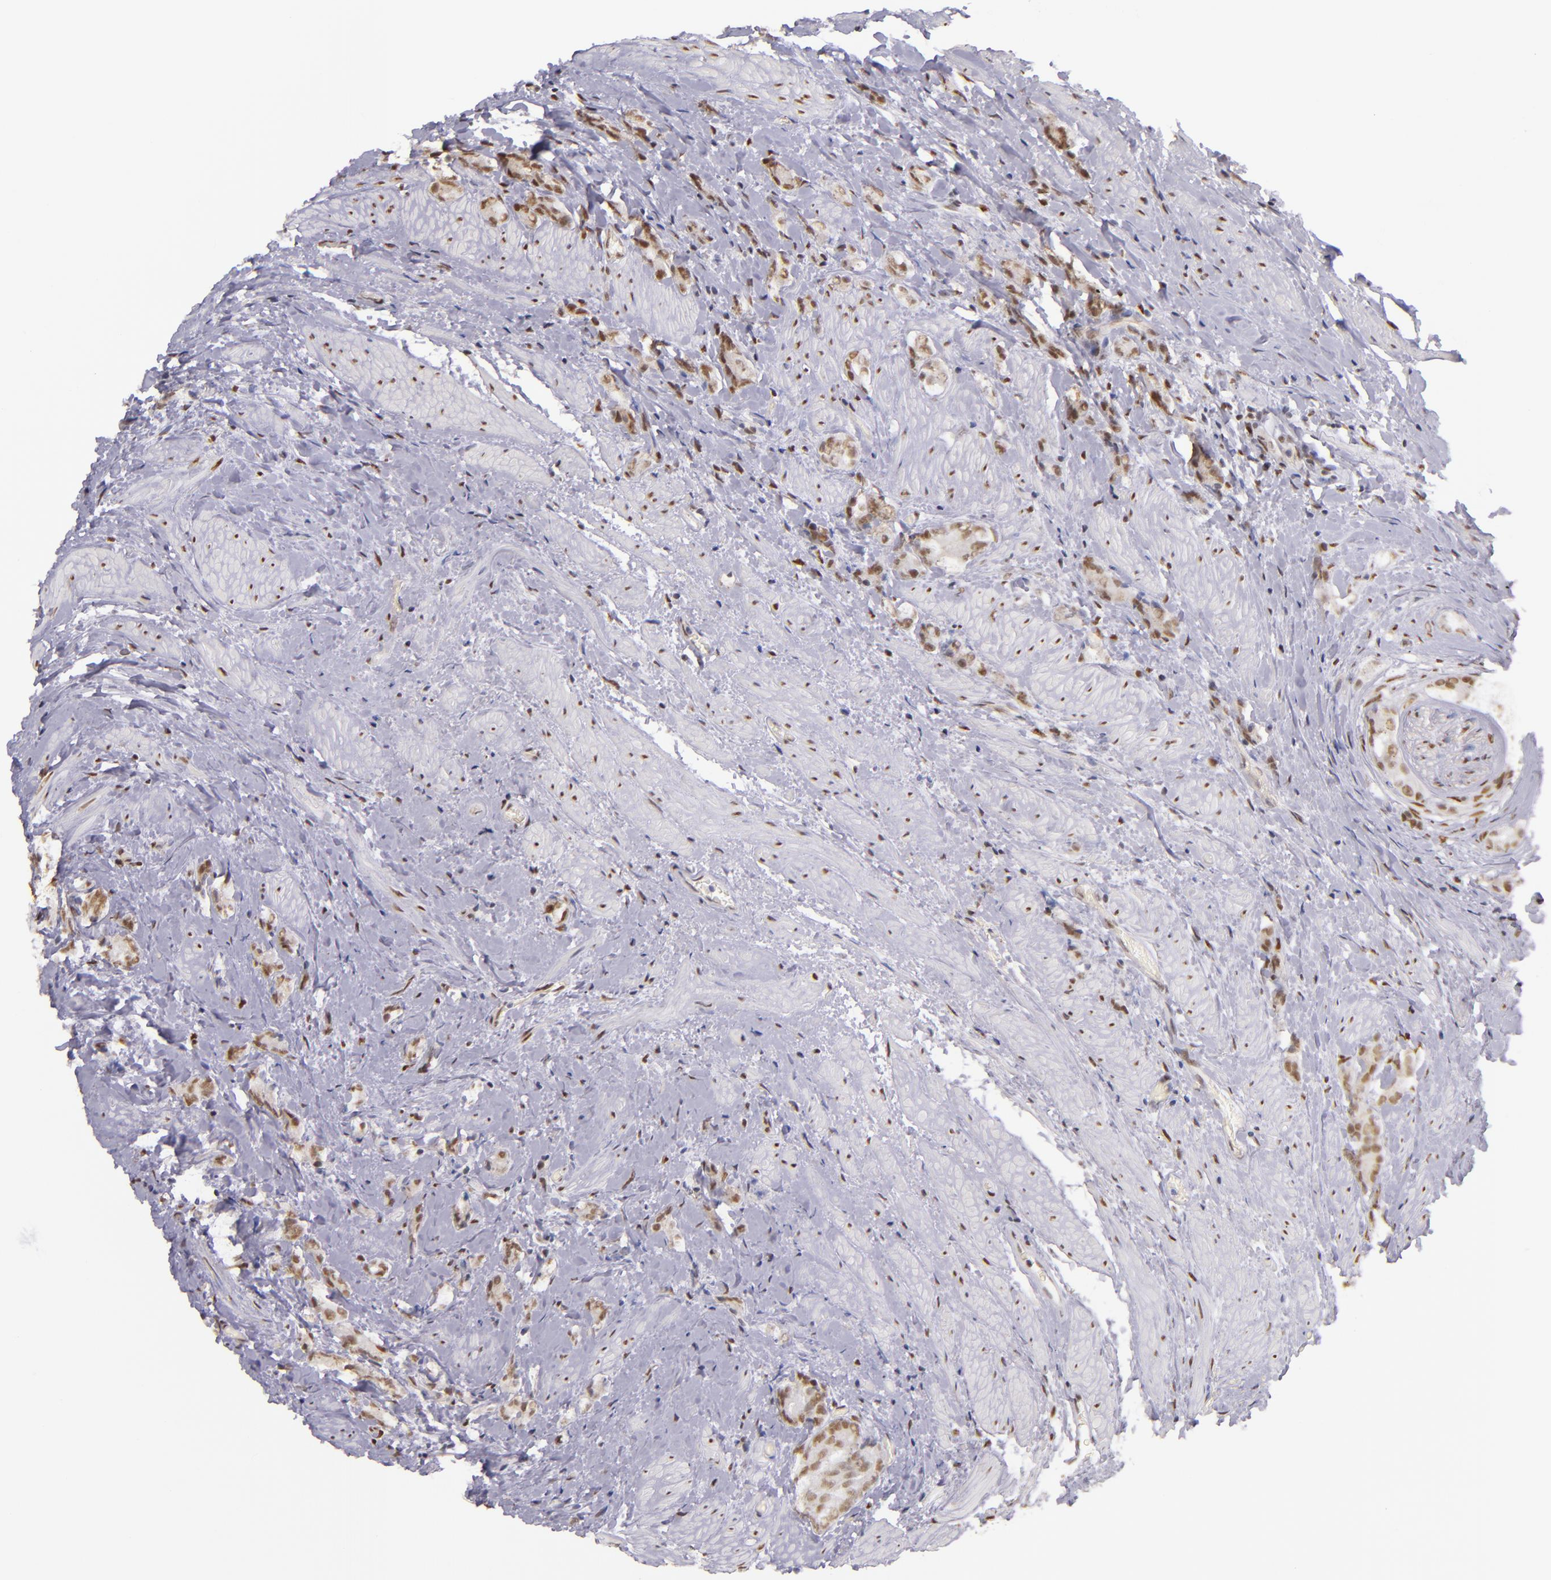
{"staining": {"intensity": "moderate", "quantity": ">75%", "location": "nuclear"}, "tissue": "prostate cancer", "cell_type": "Tumor cells", "image_type": "cancer", "snomed": [{"axis": "morphology", "description": "Adenocarcinoma, Medium grade"}, {"axis": "topography", "description": "Prostate"}], "caption": "Adenocarcinoma (medium-grade) (prostate) stained for a protein reveals moderate nuclear positivity in tumor cells. The staining was performed using DAB, with brown indicating positive protein expression. Nuclei are stained blue with hematoxylin.", "gene": "NCOR2", "patient": {"sex": "male", "age": 59}}